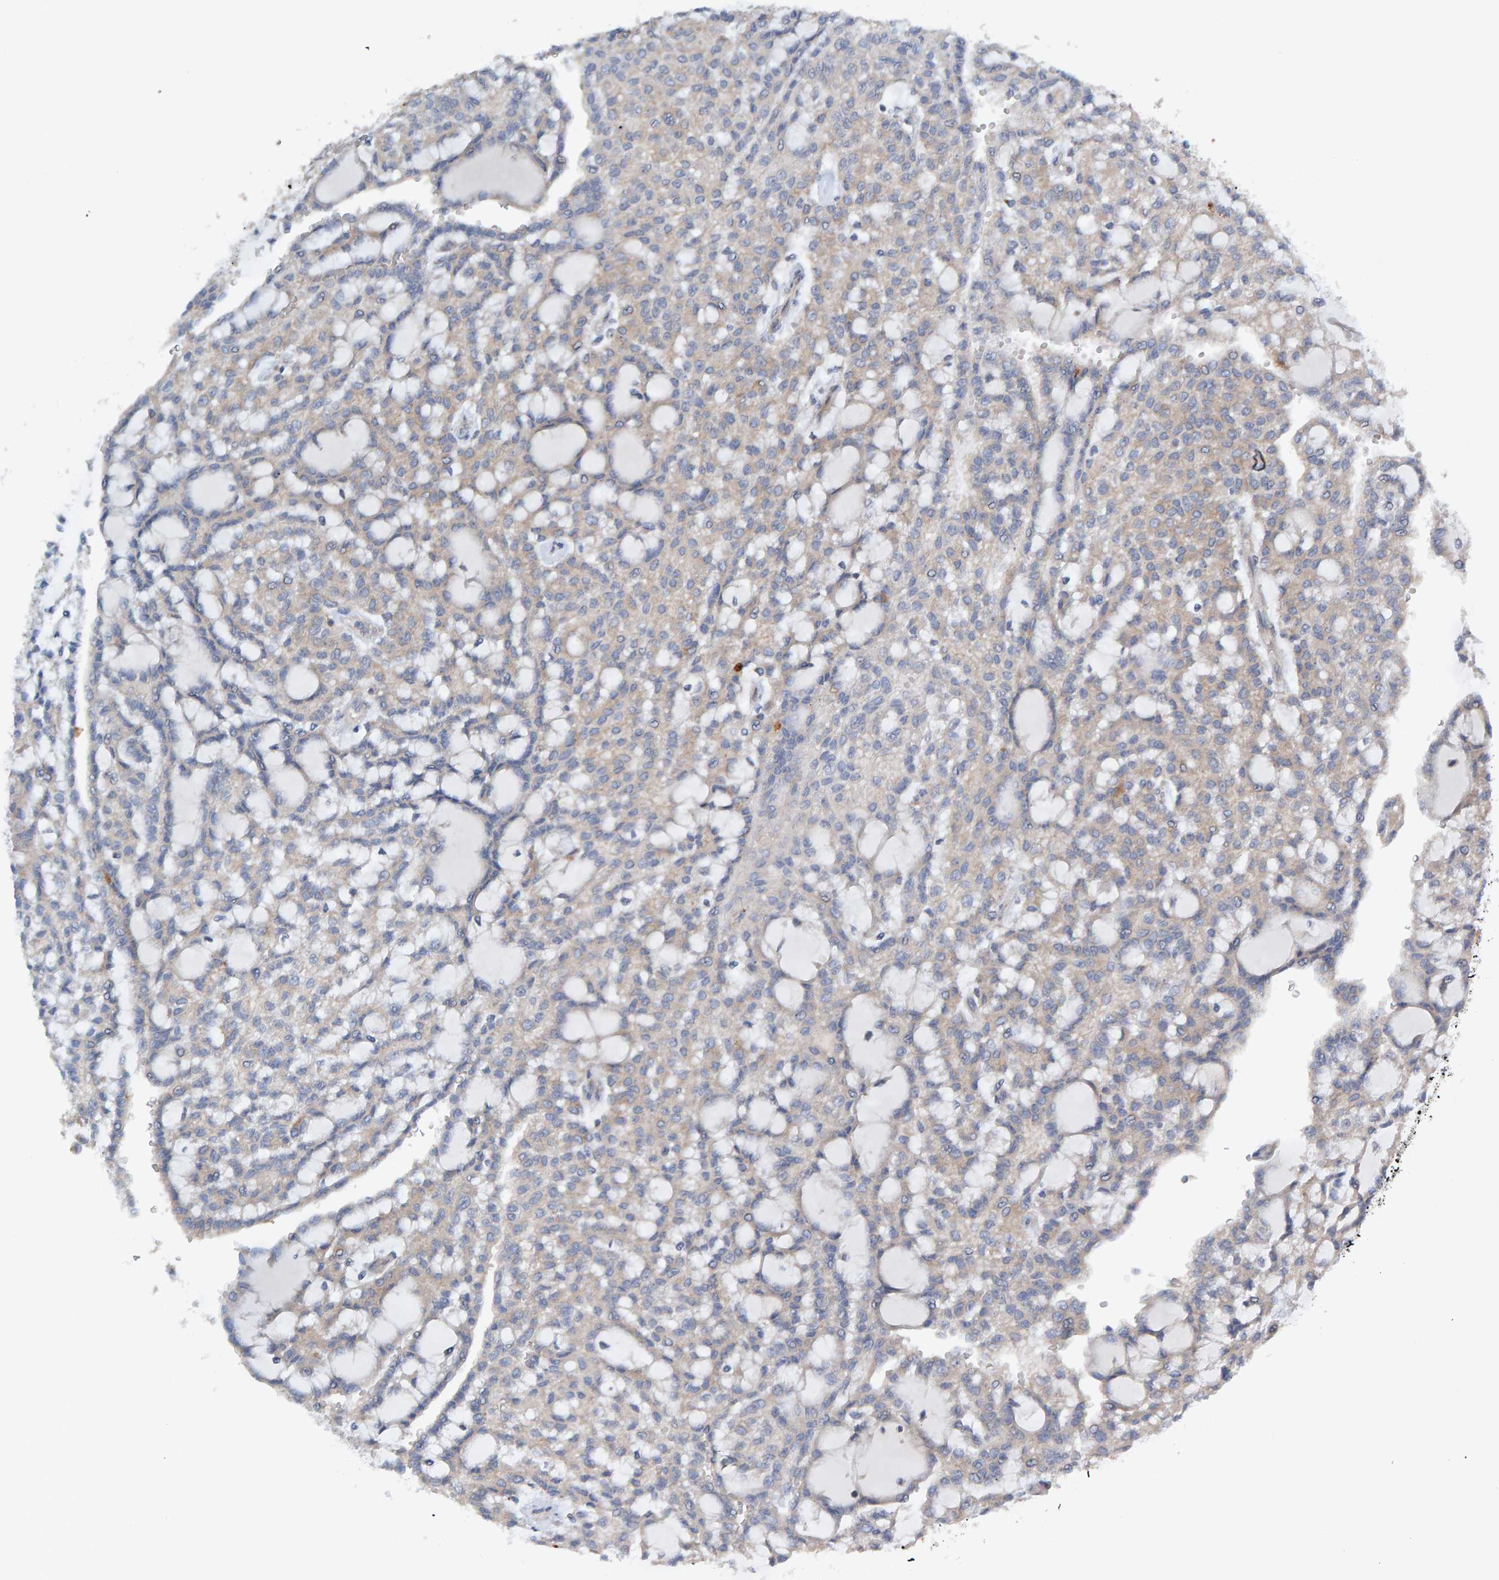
{"staining": {"intensity": "weak", "quantity": "25%-75%", "location": "cytoplasmic/membranous"}, "tissue": "renal cancer", "cell_type": "Tumor cells", "image_type": "cancer", "snomed": [{"axis": "morphology", "description": "Adenocarcinoma, NOS"}, {"axis": "topography", "description": "Kidney"}], "caption": "Protein analysis of adenocarcinoma (renal) tissue displays weak cytoplasmic/membranous positivity in about 25%-75% of tumor cells.", "gene": "CCM2", "patient": {"sex": "male", "age": 63}}